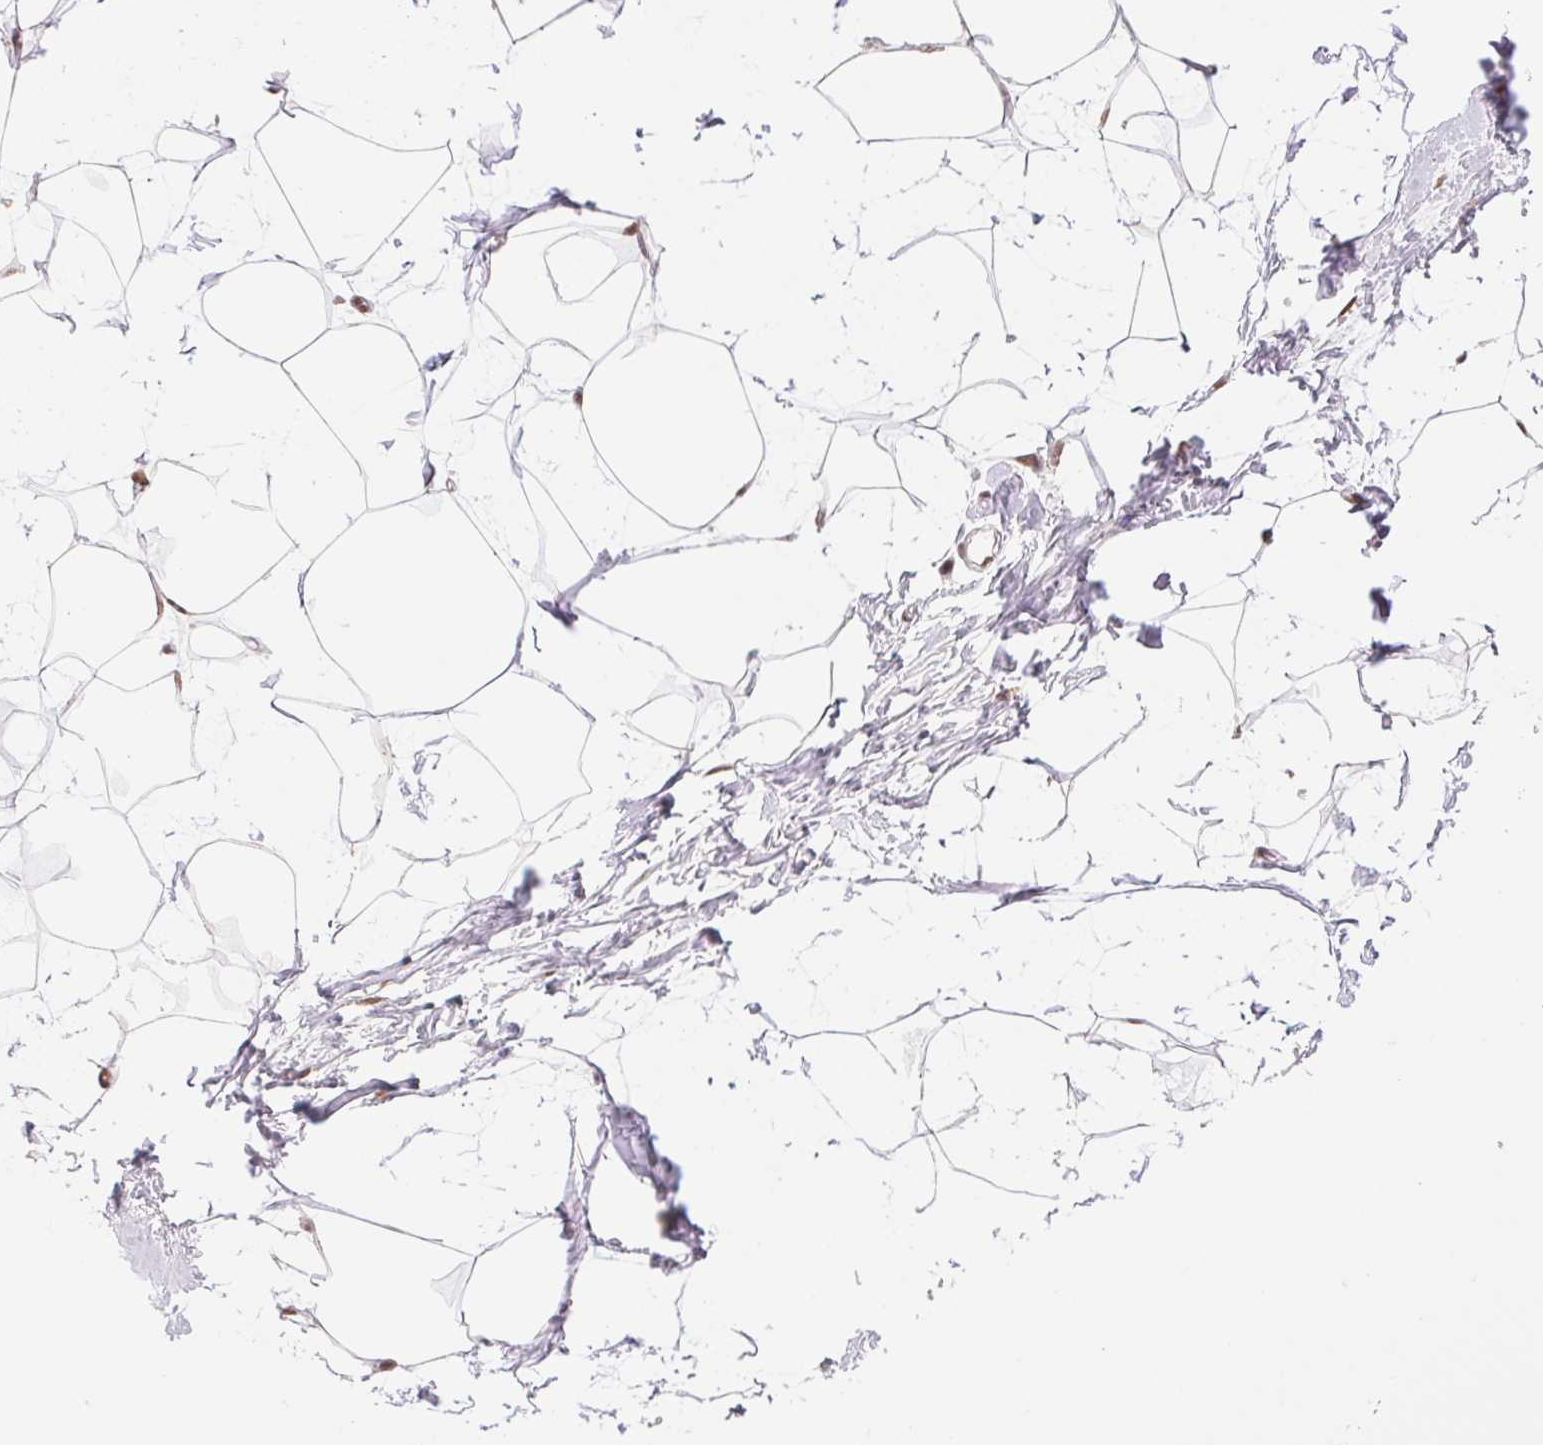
{"staining": {"intensity": "negative", "quantity": "none", "location": "none"}, "tissue": "breast", "cell_type": "Adipocytes", "image_type": "normal", "snomed": [{"axis": "morphology", "description": "Normal tissue, NOS"}, {"axis": "topography", "description": "Breast"}], "caption": "High power microscopy histopathology image of an immunohistochemistry (IHC) micrograph of benign breast, revealing no significant positivity in adipocytes.", "gene": "SREK1", "patient": {"sex": "female", "age": 45}}